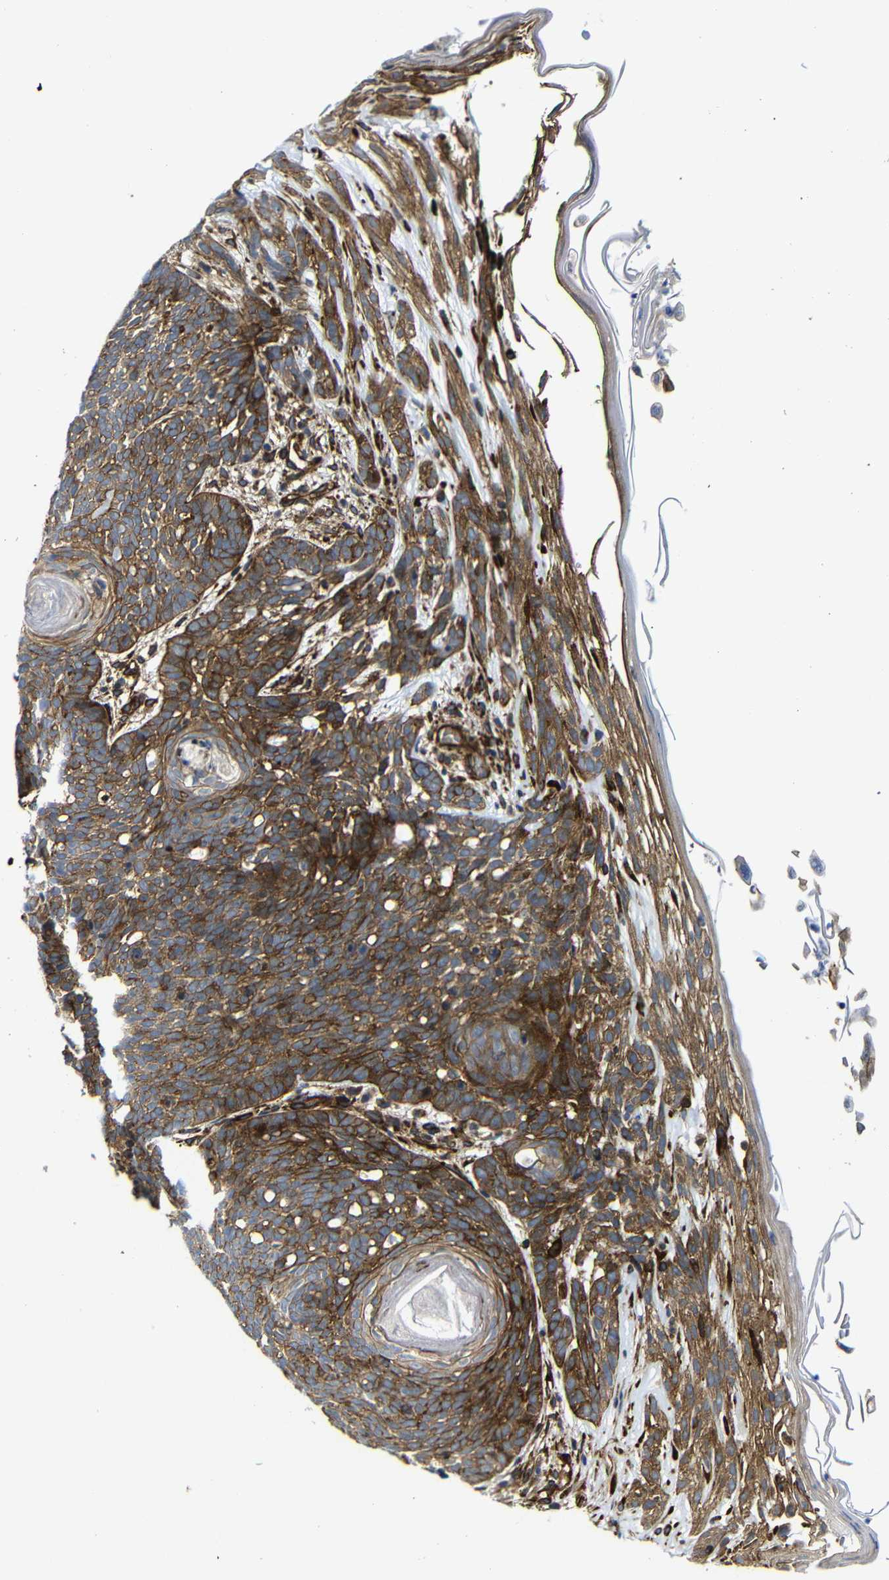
{"staining": {"intensity": "strong", "quantity": ">75%", "location": "cytoplasmic/membranous"}, "tissue": "skin cancer", "cell_type": "Tumor cells", "image_type": "cancer", "snomed": [{"axis": "morphology", "description": "Basal cell carcinoma"}, {"axis": "topography", "description": "Skin"}], "caption": "Tumor cells demonstrate high levels of strong cytoplasmic/membranous expression in about >75% of cells in basal cell carcinoma (skin).", "gene": "PARP14", "patient": {"sex": "female", "age": 70}}